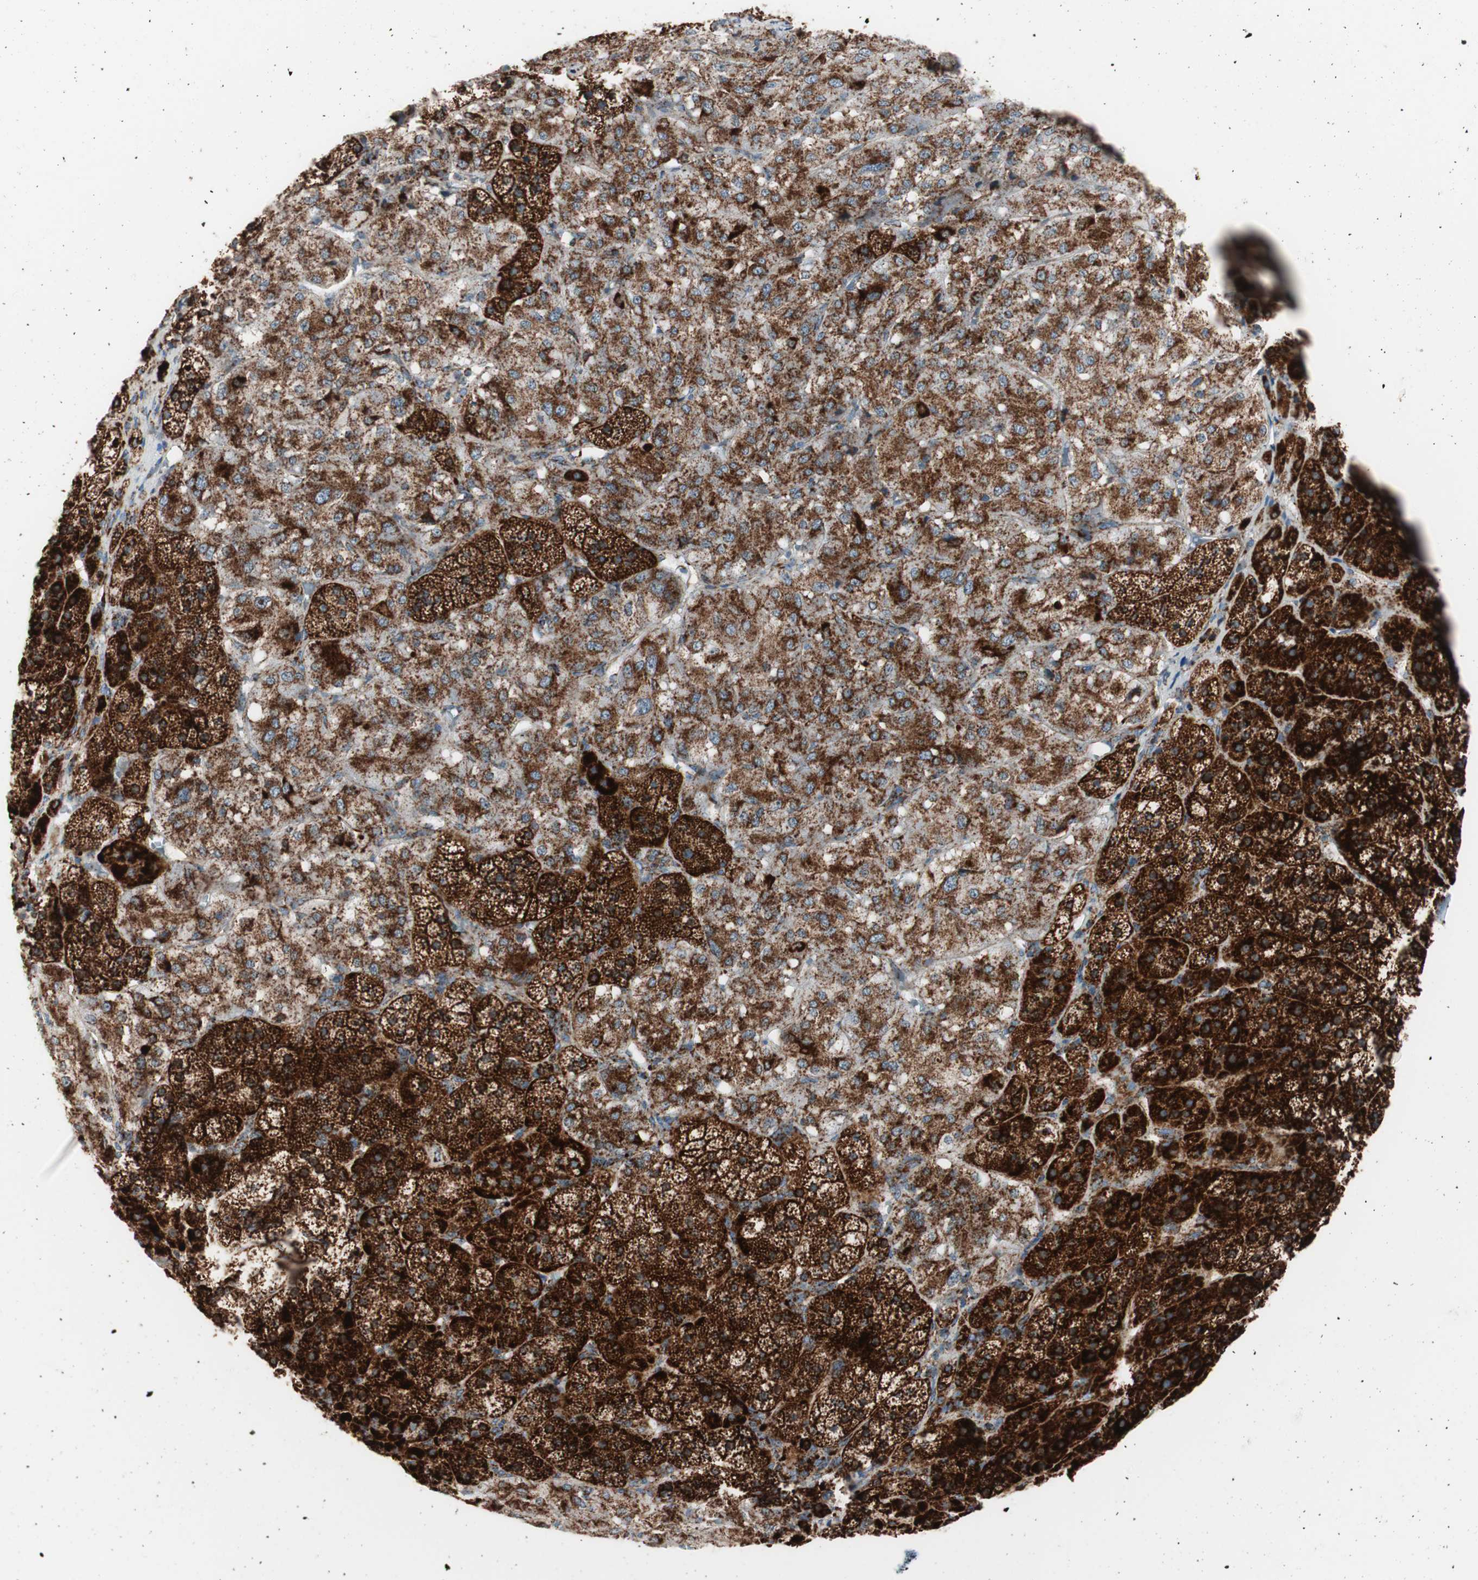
{"staining": {"intensity": "strong", "quantity": ">75%", "location": "cytoplasmic/membranous"}, "tissue": "adrenal gland", "cell_type": "Glandular cells", "image_type": "normal", "snomed": [{"axis": "morphology", "description": "Normal tissue, NOS"}, {"axis": "topography", "description": "Adrenal gland"}], "caption": "Immunohistochemical staining of benign adrenal gland exhibits high levels of strong cytoplasmic/membranous positivity in approximately >75% of glandular cells.", "gene": "TOMM20", "patient": {"sex": "female", "age": 44}}